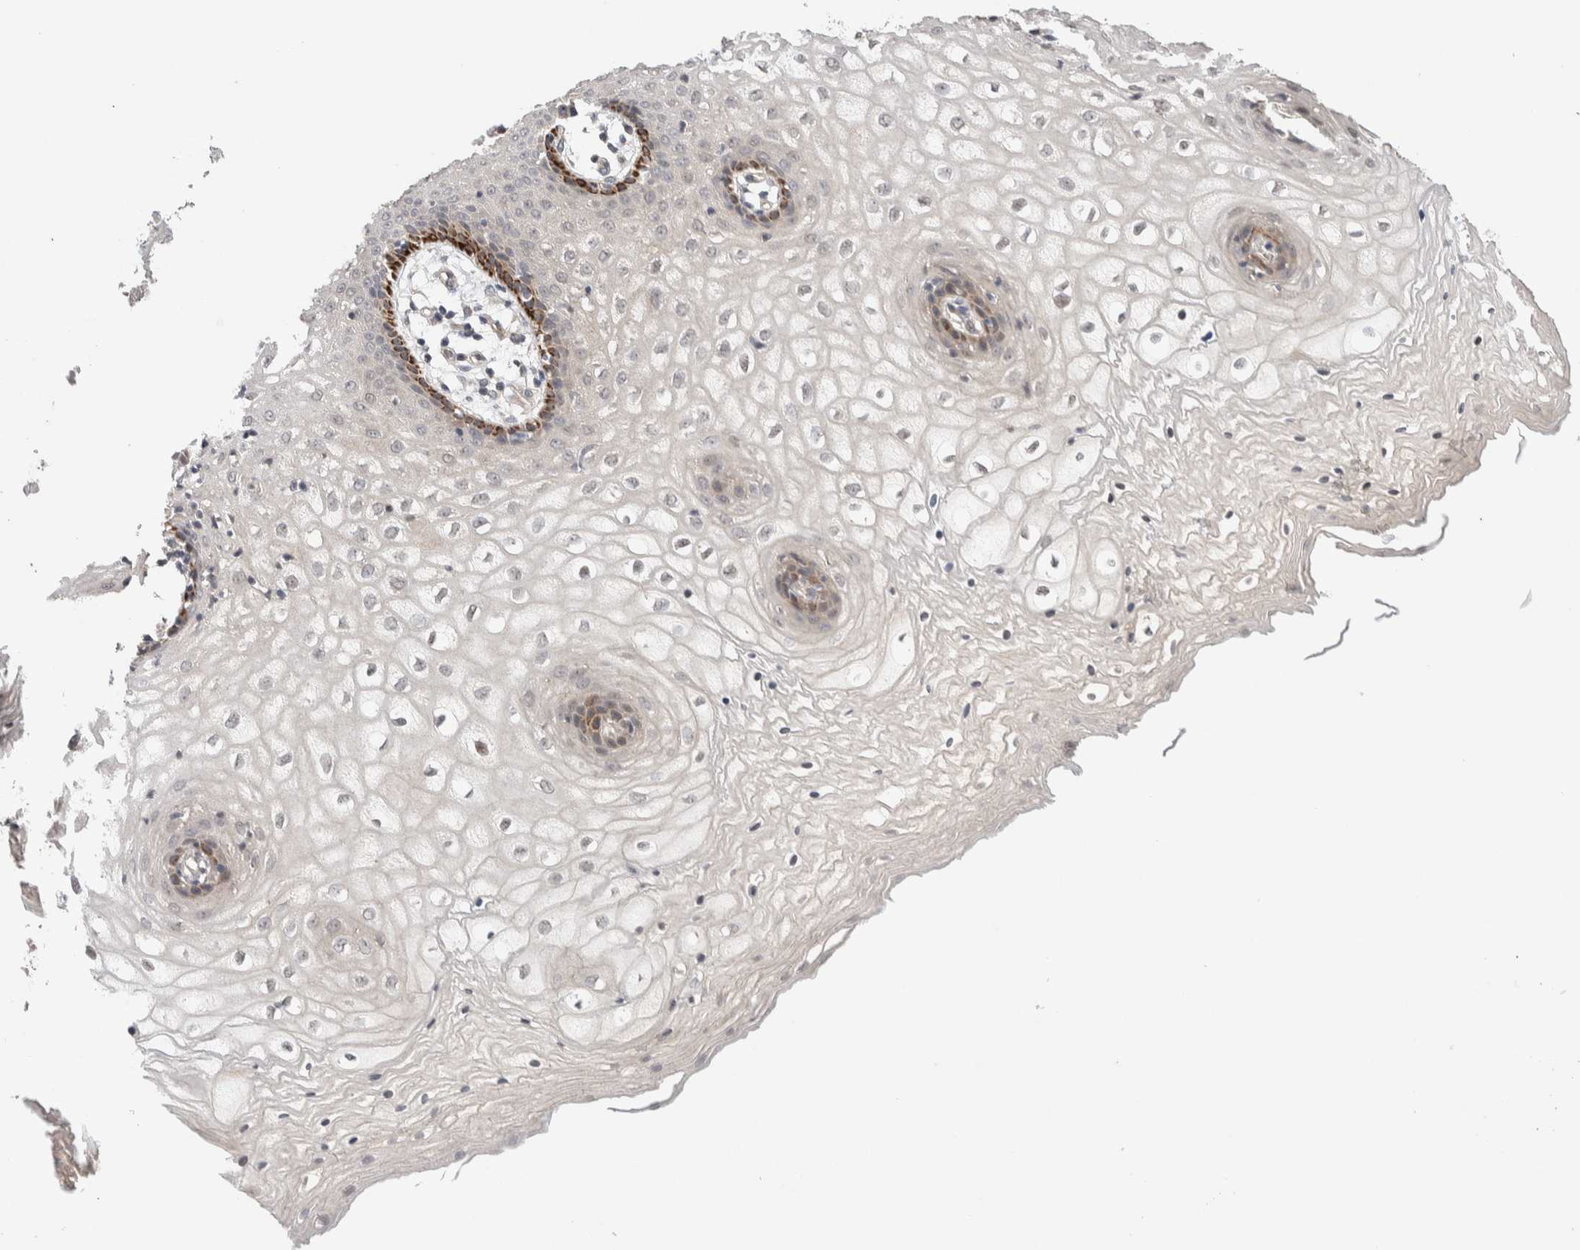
{"staining": {"intensity": "moderate", "quantity": "<25%", "location": "cytoplasmic/membranous"}, "tissue": "vagina", "cell_type": "Squamous epithelial cells", "image_type": "normal", "snomed": [{"axis": "morphology", "description": "Normal tissue, NOS"}, {"axis": "topography", "description": "Vagina"}], "caption": "Squamous epithelial cells exhibit moderate cytoplasmic/membranous expression in approximately <25% of cells in unremarkable vagina. Using DAB (3,3'-diaminobenzidine) (brown) and hematoxylin (blue) stains, captured at high magnification using brightfield microscopy.", "gene": "CASK", "patient": {"sex": "female", "age": 34}}